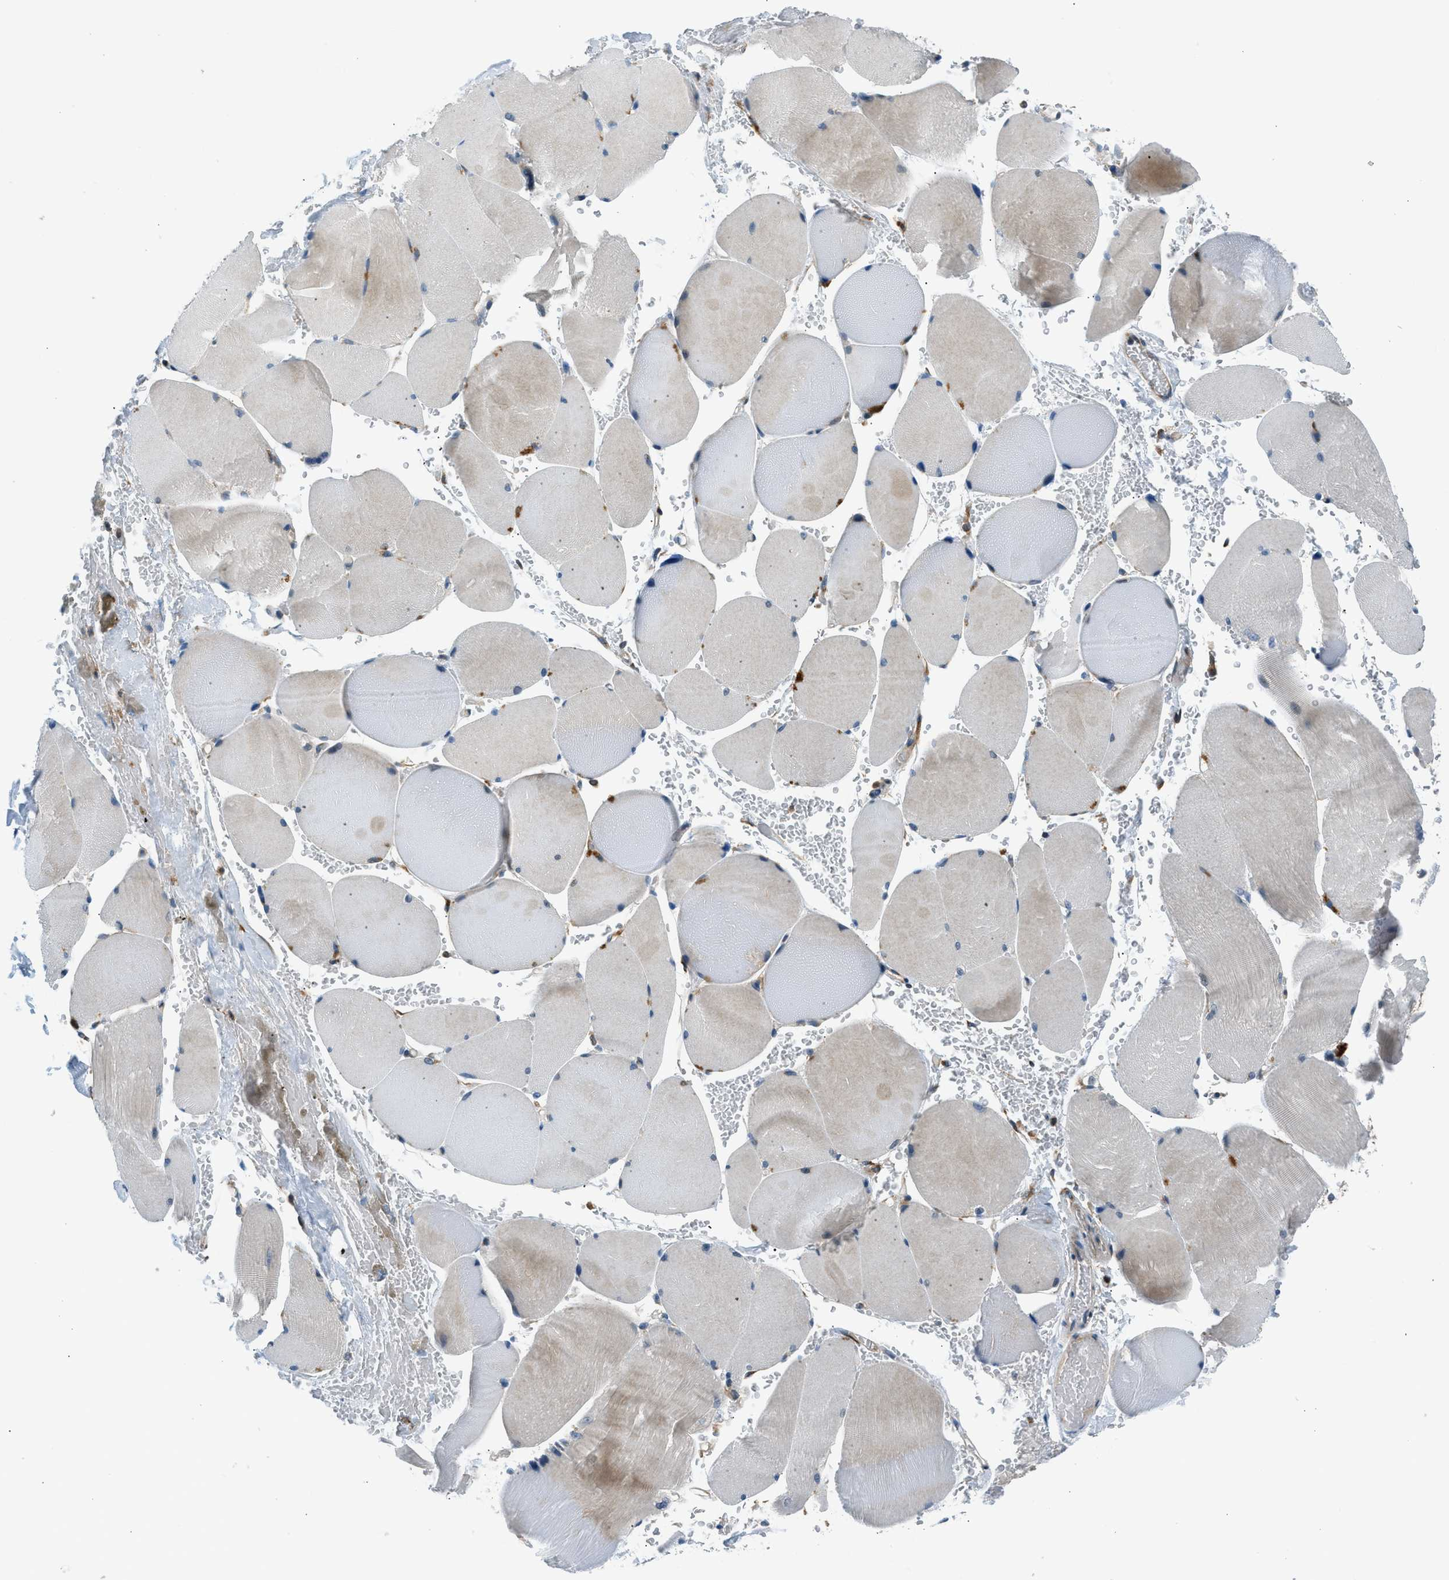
{"staining": {"intensity": "weak", "quantity": "<25%", "location": "cytoplasmic/membranous"}, "tissue": "skeletal muscle", "cell_type": "Myocytes", "image_type": "normal", "snomed": [{"axis": "morphology", "description": "Normal tissue, NOS"}, {"axis": "topography", "description": "Skin"}, {"axis": "topography", "description": "Skeletal muscle"}], "caption": "Immunohistochemistry (IHC) of normal skeletal muscle displays no staining in myocytes.", "gene": "EDARADD", "patient": {"sex": "male", "age": 83}}